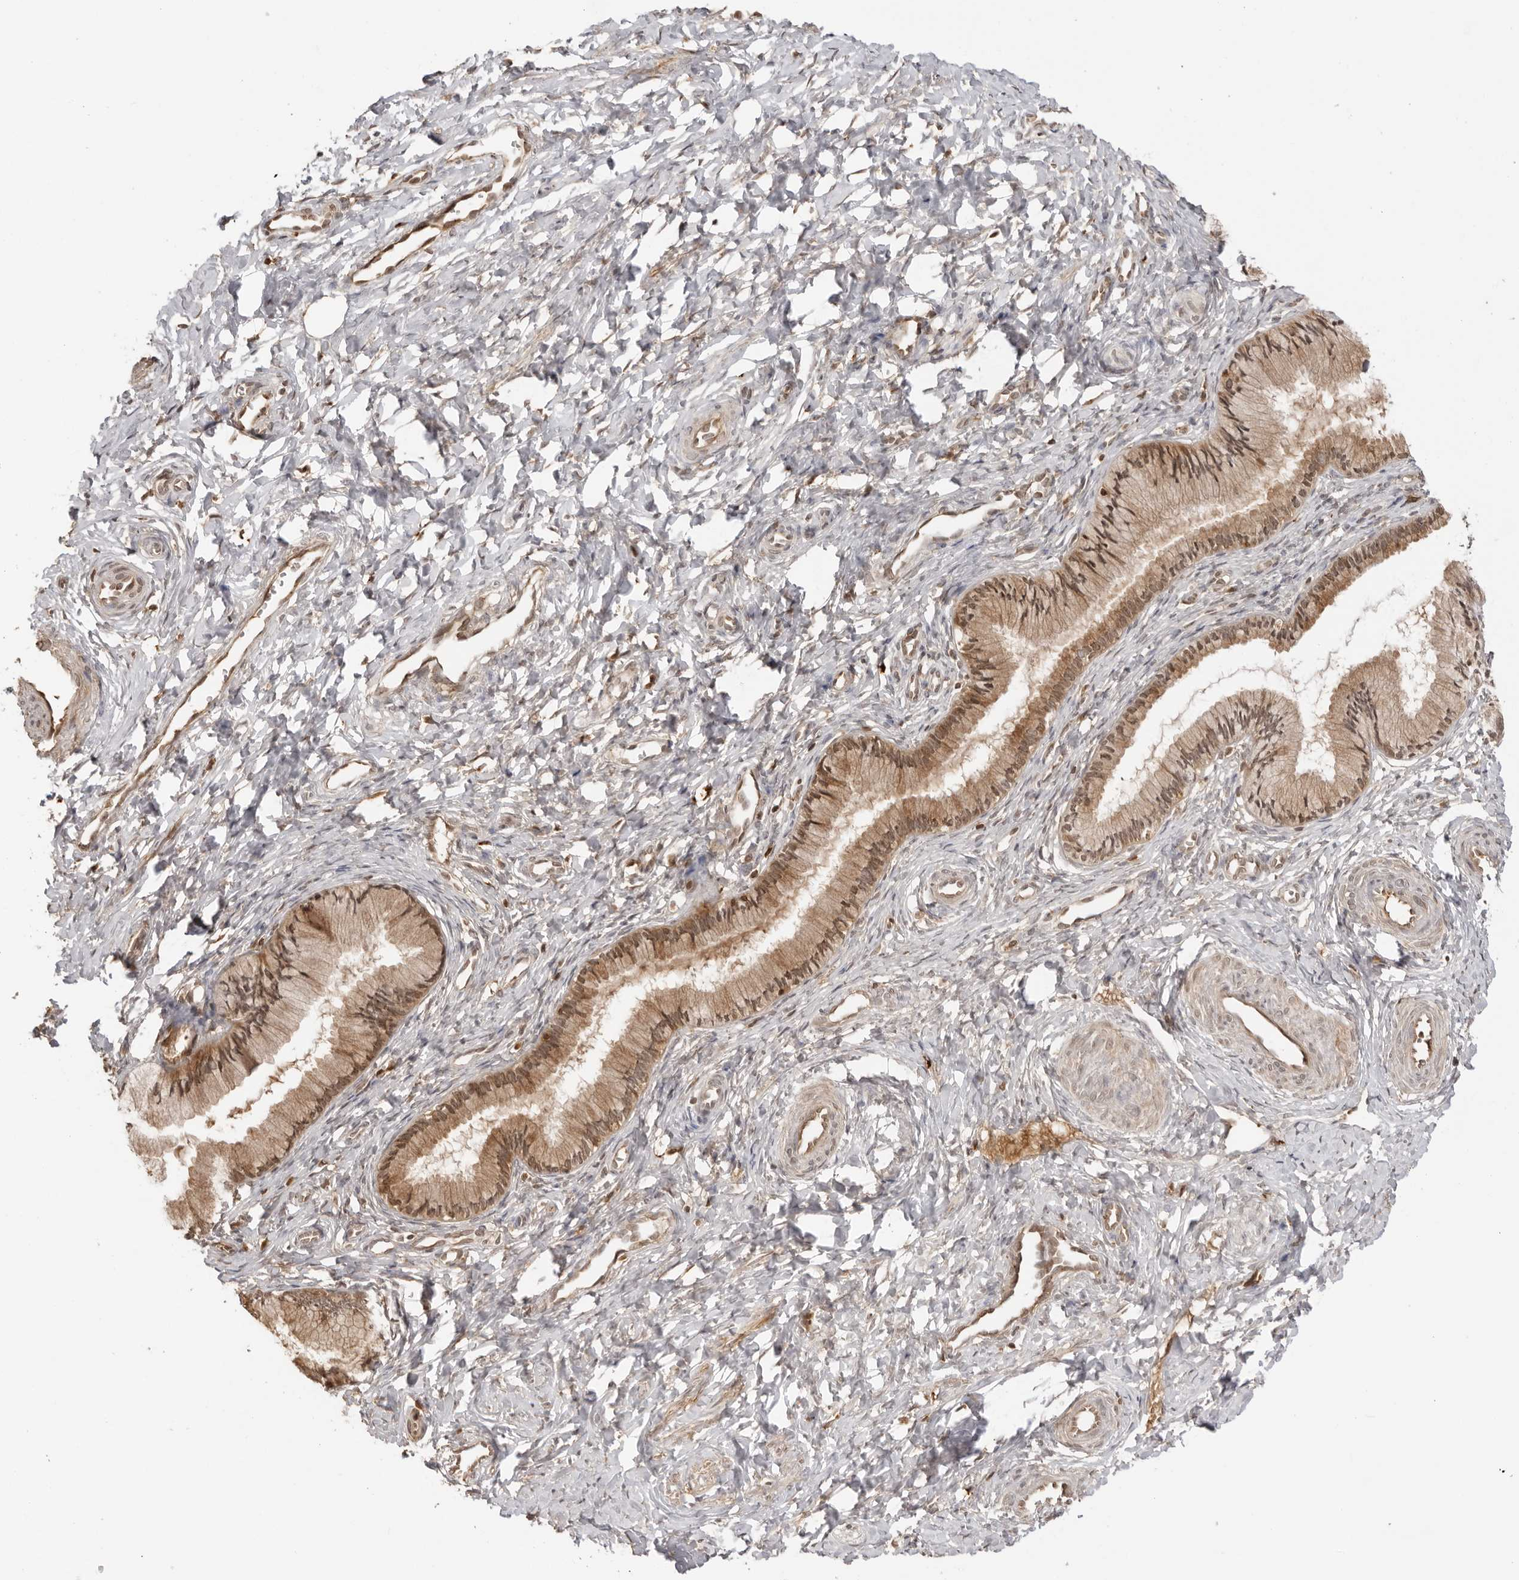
{"staining": {"intensity": "moderate", "quantity": ">75%", "location": "cytoplasmic/membranous,nuclear"}, "tissue": "cervix", "cell_type": "Glandular cells", "image_type": "normal", "snomed": [{"axis": "morphology", "description": "Normal tissue, NOS"}, {"axis": "topography", "description": "Cervix"}], "caption": "Protein expression analysis of benign cervix displays moderate cytoplasmic/membranous,nuclear expression in approximately >75% of glandular cells.", "gene": "IKBKE", "patient": {"sex": "female", "age": 27}}